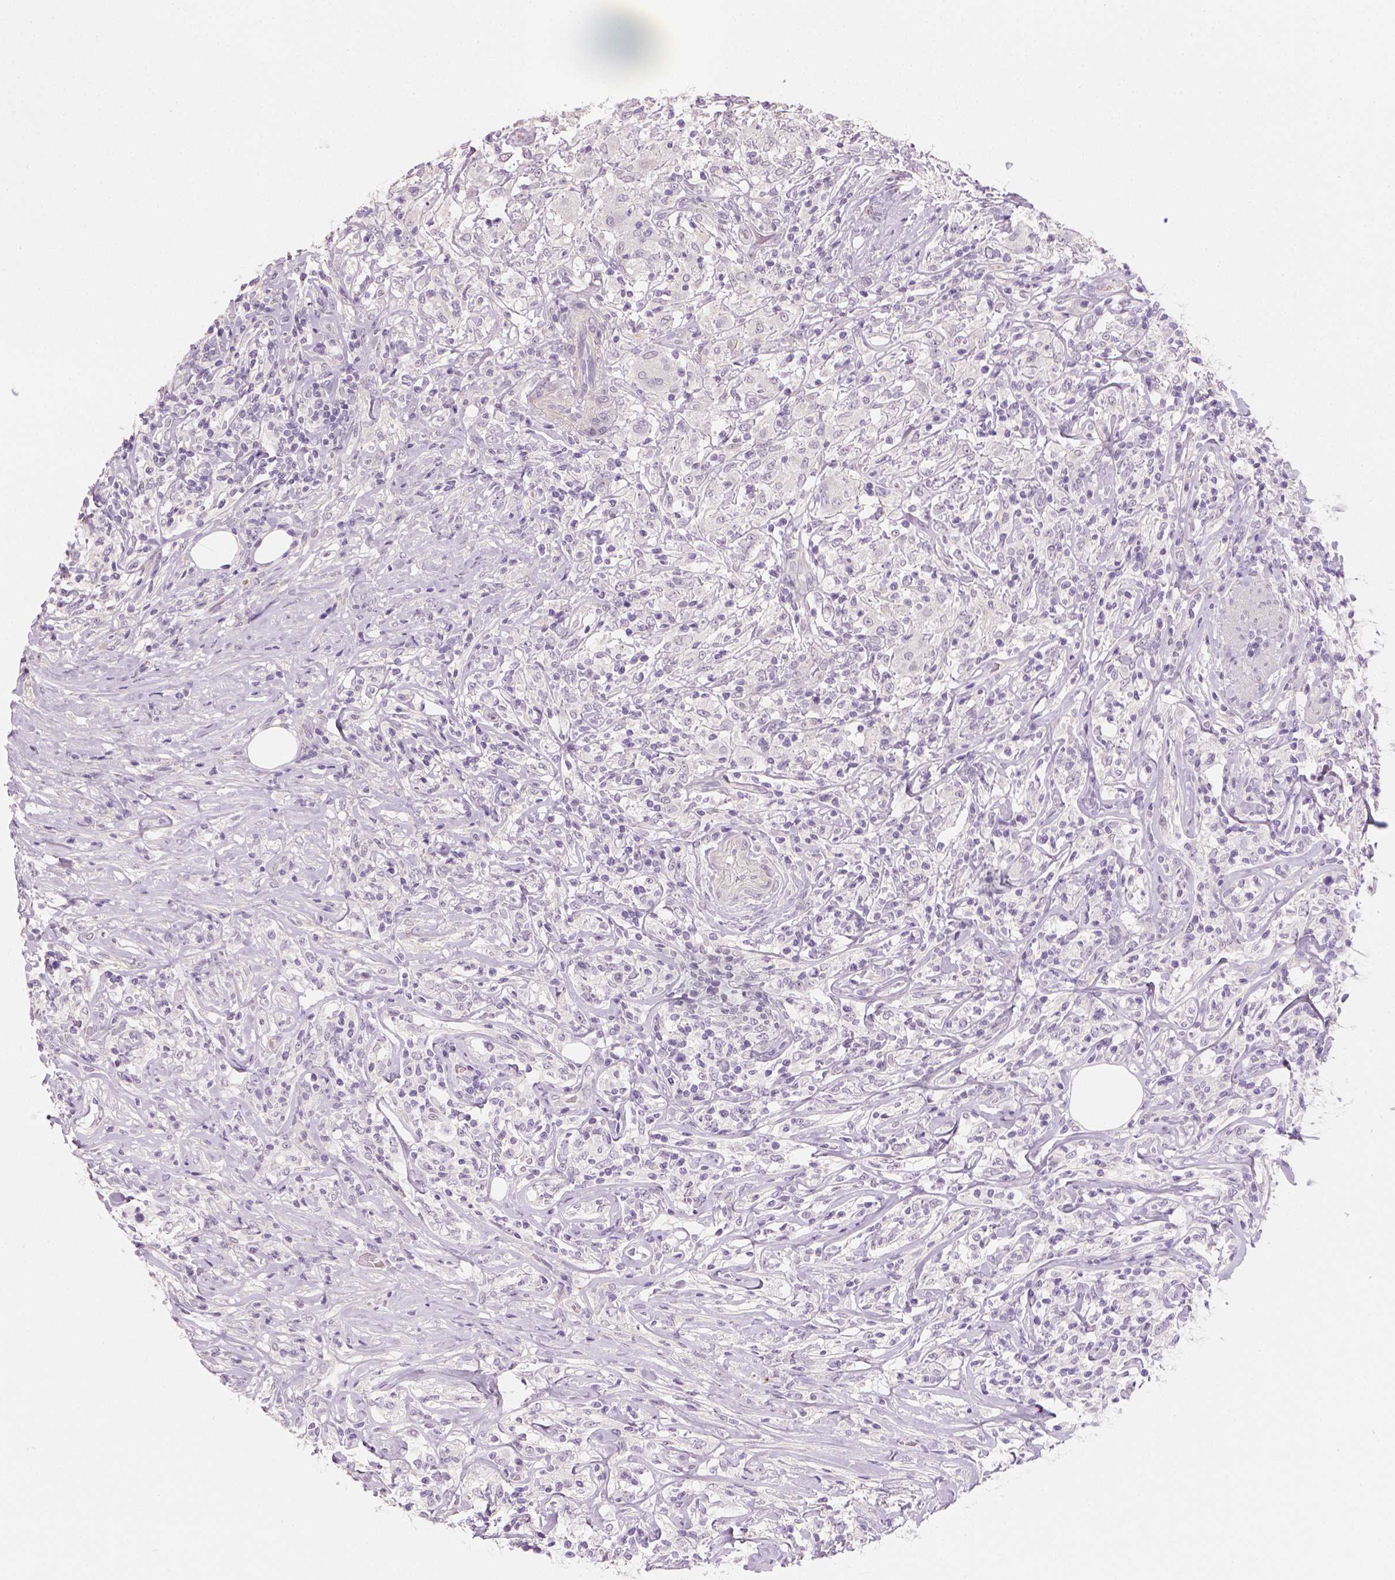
{"staining": {"intensity": "negative", "quantity": "none", "location": "none"}, "tissue": "lymphoma", "cell_type": "Tumor cells", "image_type": "cancer", "snomed": [{"axis": "morphology", "description": "Malignant lymphoma, non-Hodgkin's type, High grade"}, {"axis": "topography", "description": "Lymph node"}], "caption": "The immunohistochemistry (IHC) image has no significant positivity in tumor cells of lymphoma tissue.", "gene": "FAM163B", "patient": {"sex": "female", "age": 84}}